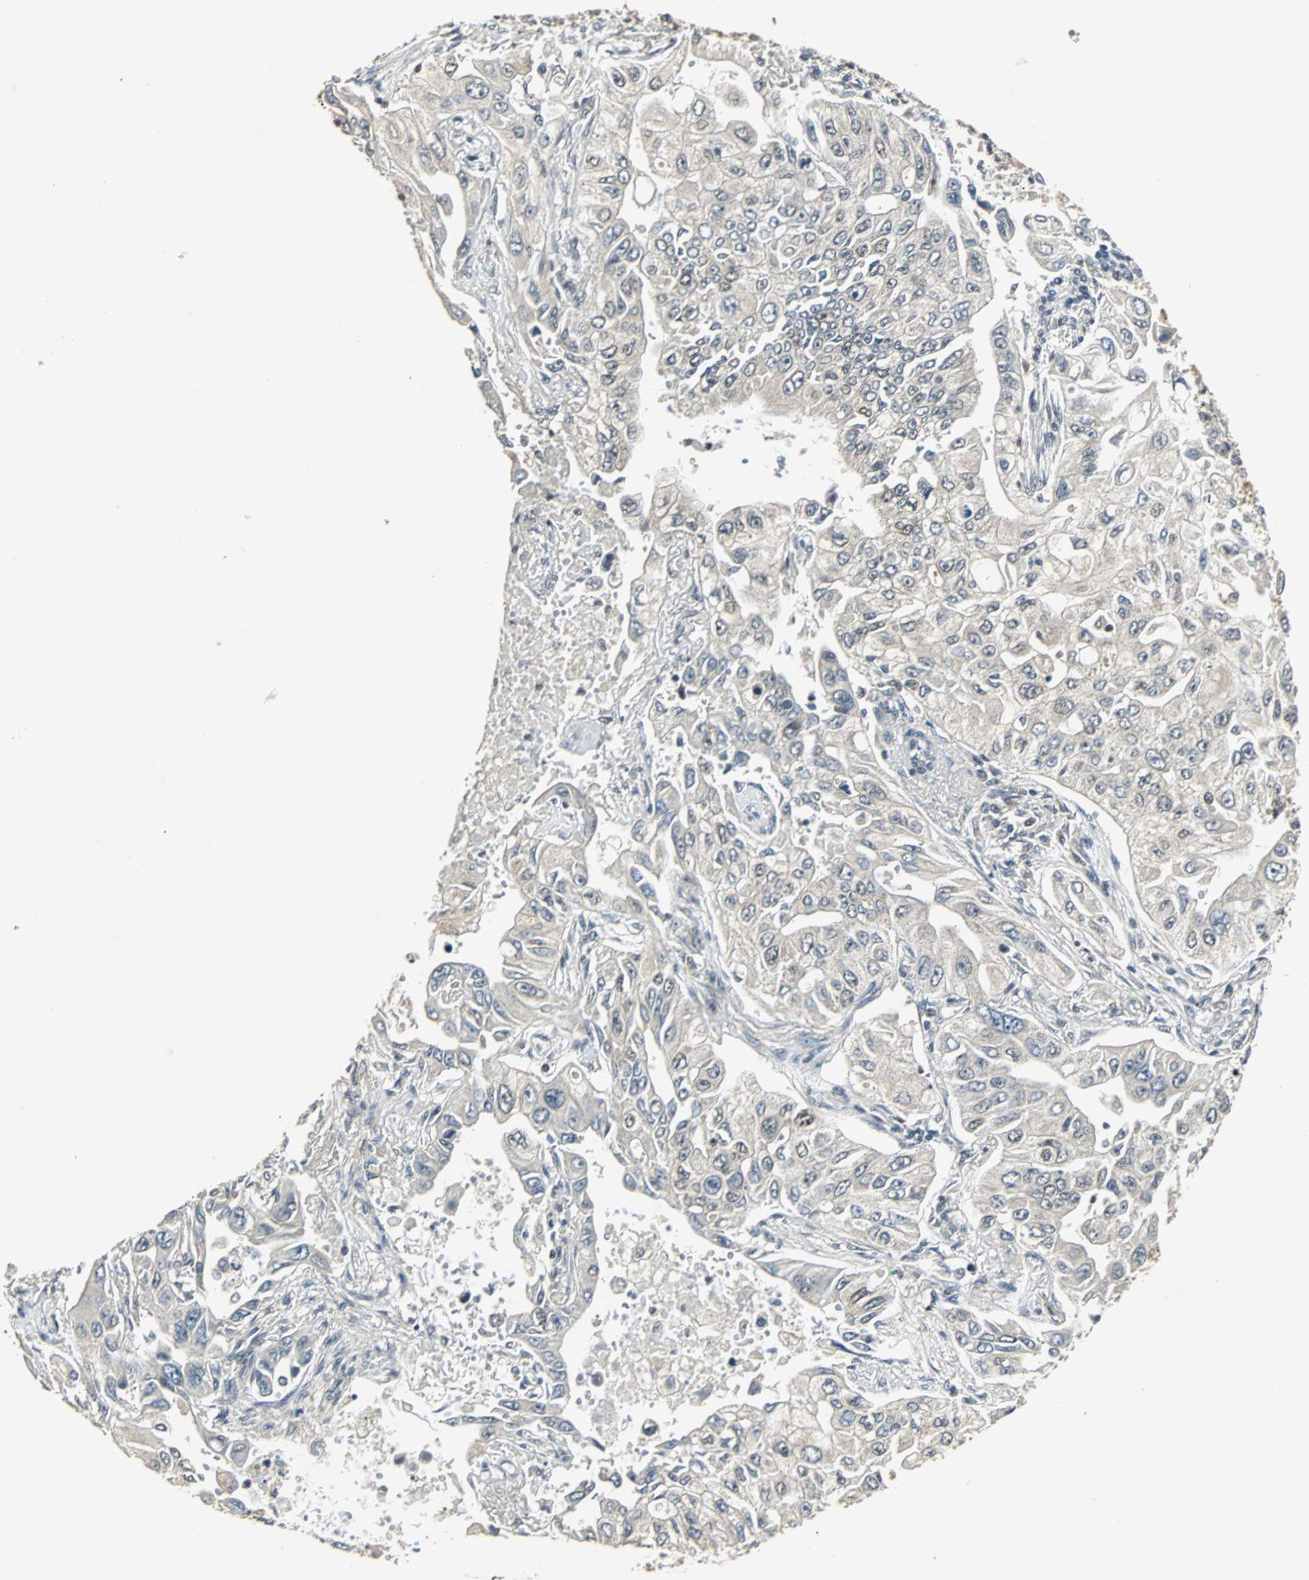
{"staining": {"intensity": "negative", "quantity": "none", "location": "none"}, "tissue": "lung cancer", "cell_type": "Tumor cells", "image_type": "cancer", "snomed": [{"axis": "morphology", "description": "Adenocarcinoma, NOS"}, {"axis": "topography", "description": "Lung"}], "caption": "This is an immunohistochemistry (IHC) image of human lung cancer (adenocarcinoma). There is no expression in tumor cells.", "gene": "MED4", "patient": {"sex": "male", "age": 84}}